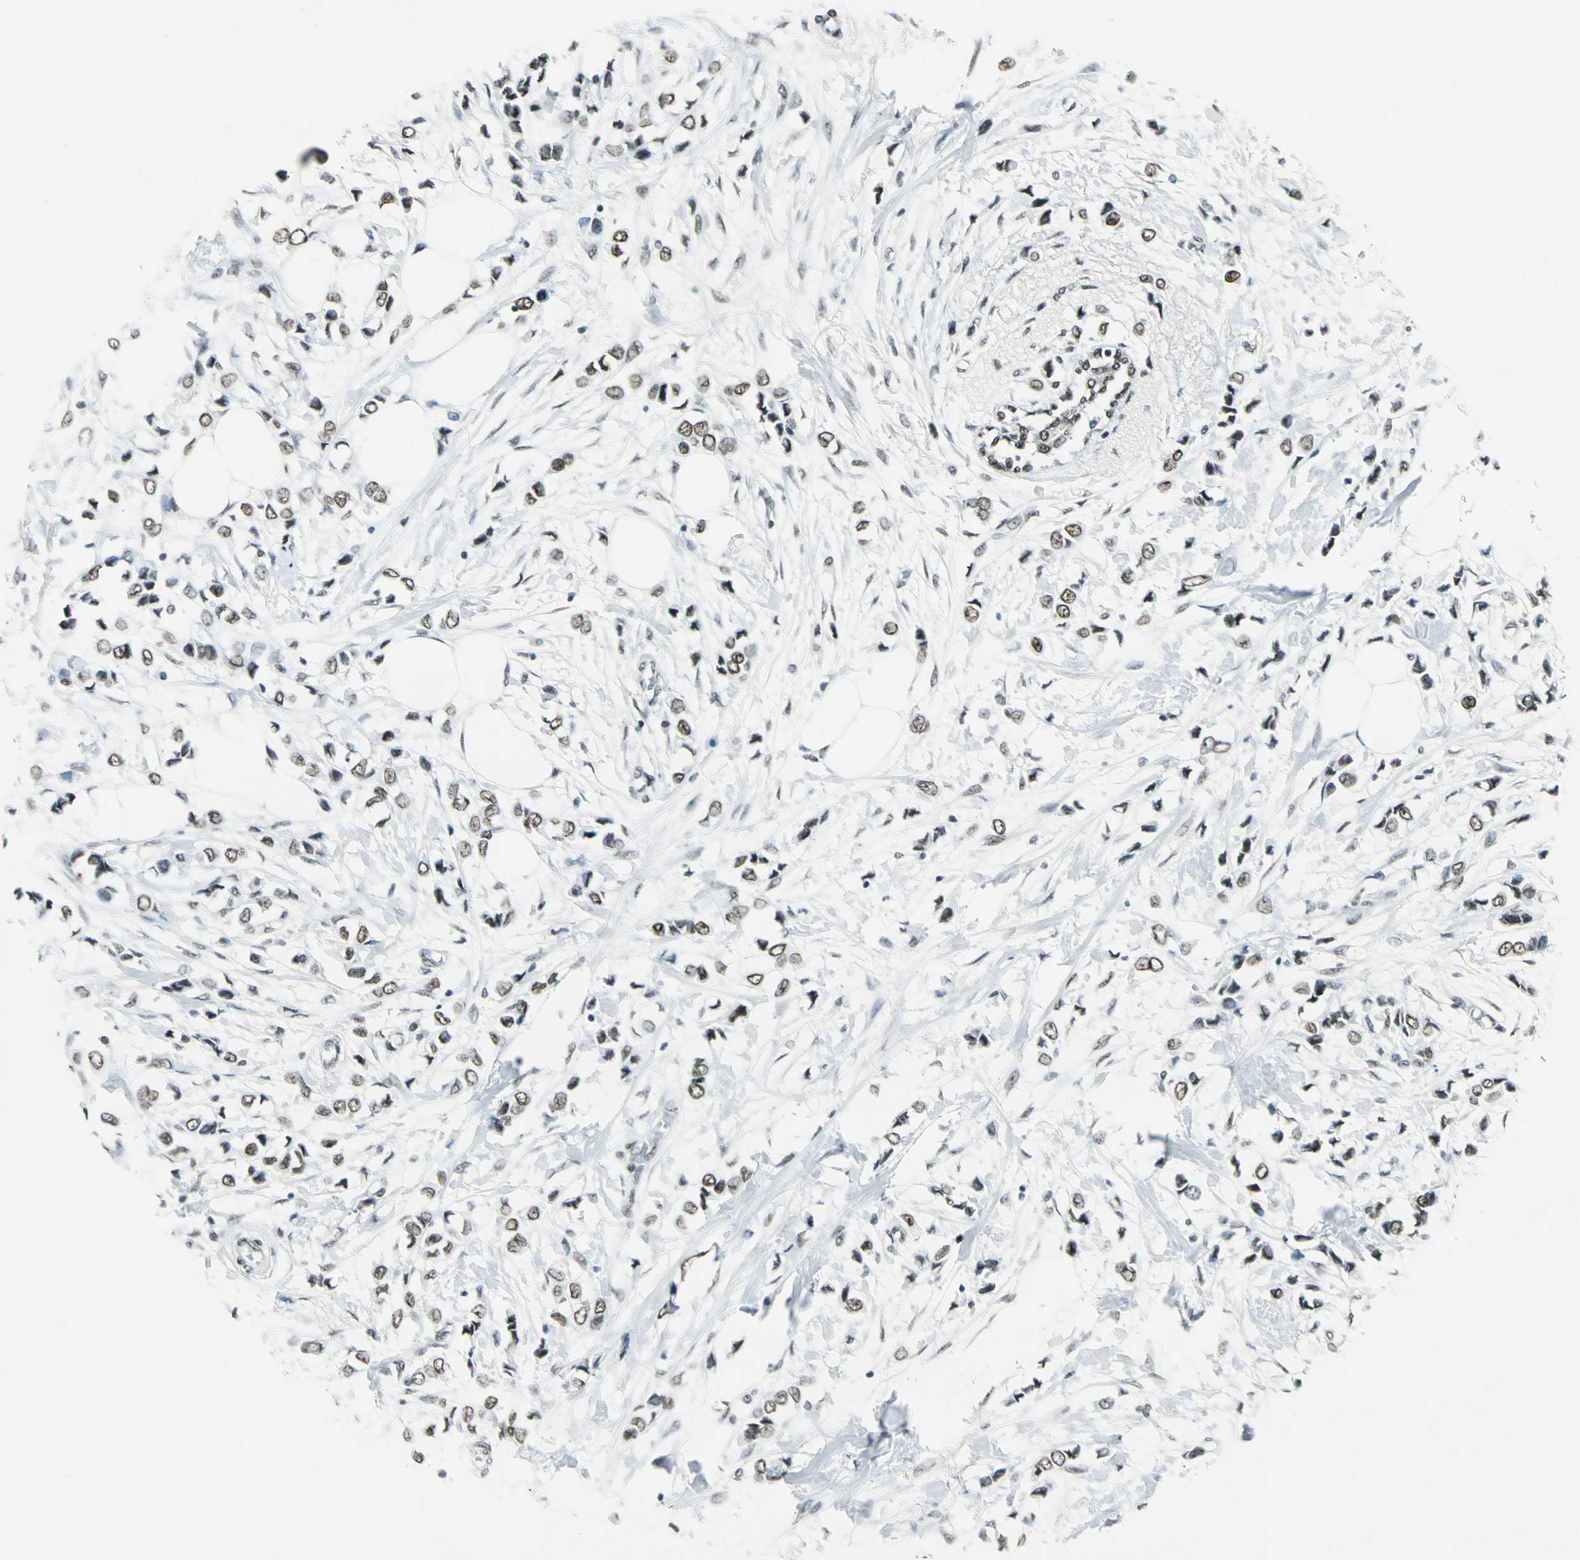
{"staining": {"intensity": "moderate", "quantity": ">75%", "location": "nuclear"}, "tissue": "breast cancer", "cell_type": "Tumor cells", "image_type": "cancer", "snomed": [{"axis": "morphology", "description": "Lobular carcinoma"}, {"axis": "topography", "description": "Breast"}], "caption": "Protein expression analysis of human breast lobular carcinoma reveals moderate nuclear expression in approximately >75% of tumor cells.", "gene": "ADNP", "patient": {"sex": "female", "age": 51}}